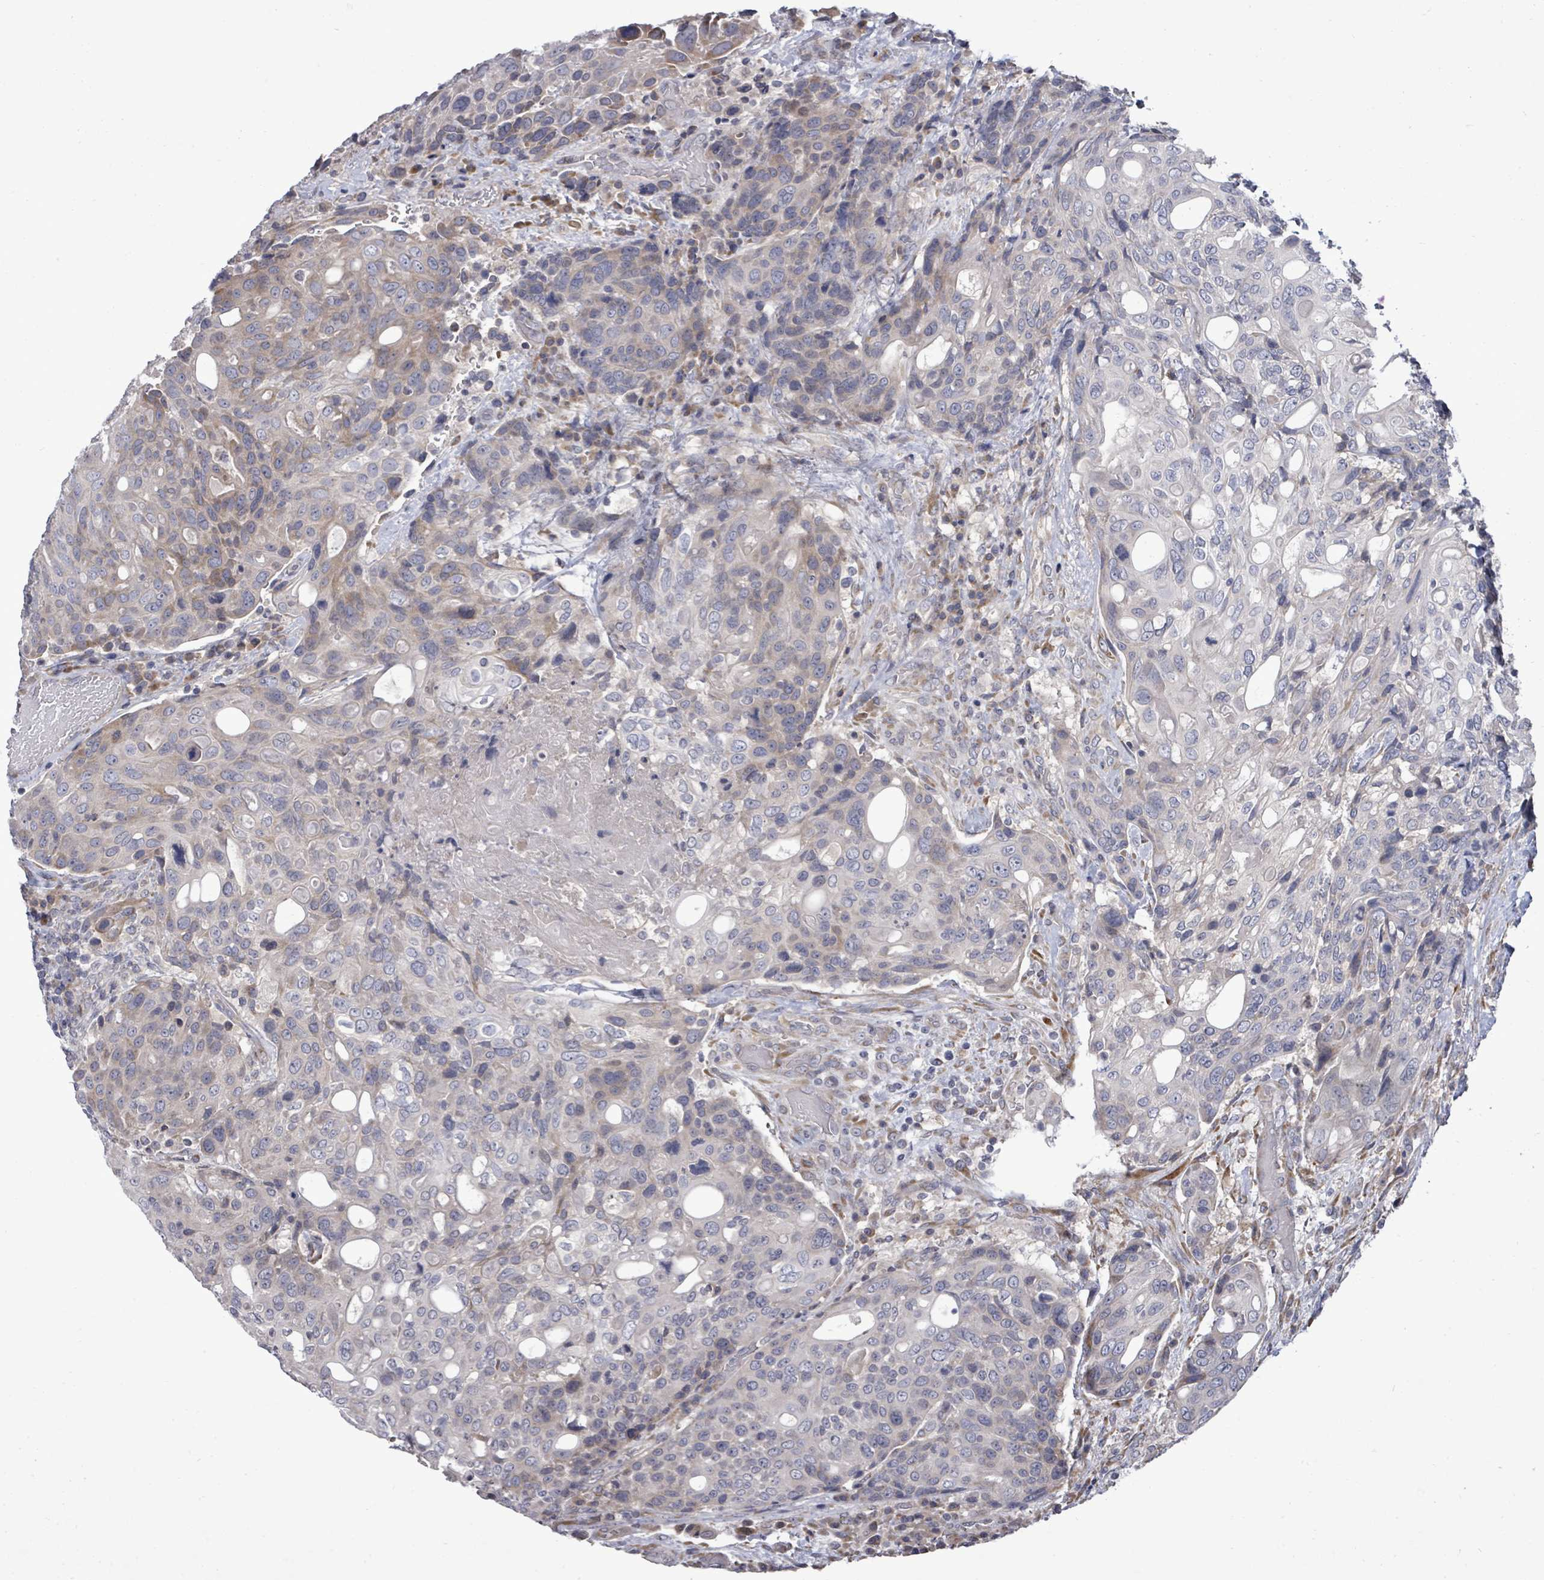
{"staining": {"intensity": "negative", "quantity": "none", "location": "none"}, "tissue": "urothelial cancer", "cell_type": "Tumor cells", "image_type": "cancer", "snomed": [{"axis": "morphology", "description": "Urothelial carcinoma, High grade"}, {"axis": "topography", "description": "Urinary bladder"}], "caption": "Urothelial carcinoma (high-grade) stained for a protein using immunohistochemistry (IHC) shows no expression tumor cells.", "gene": "POMGNT2", "patient": {"sex": "female", "age": 70}}